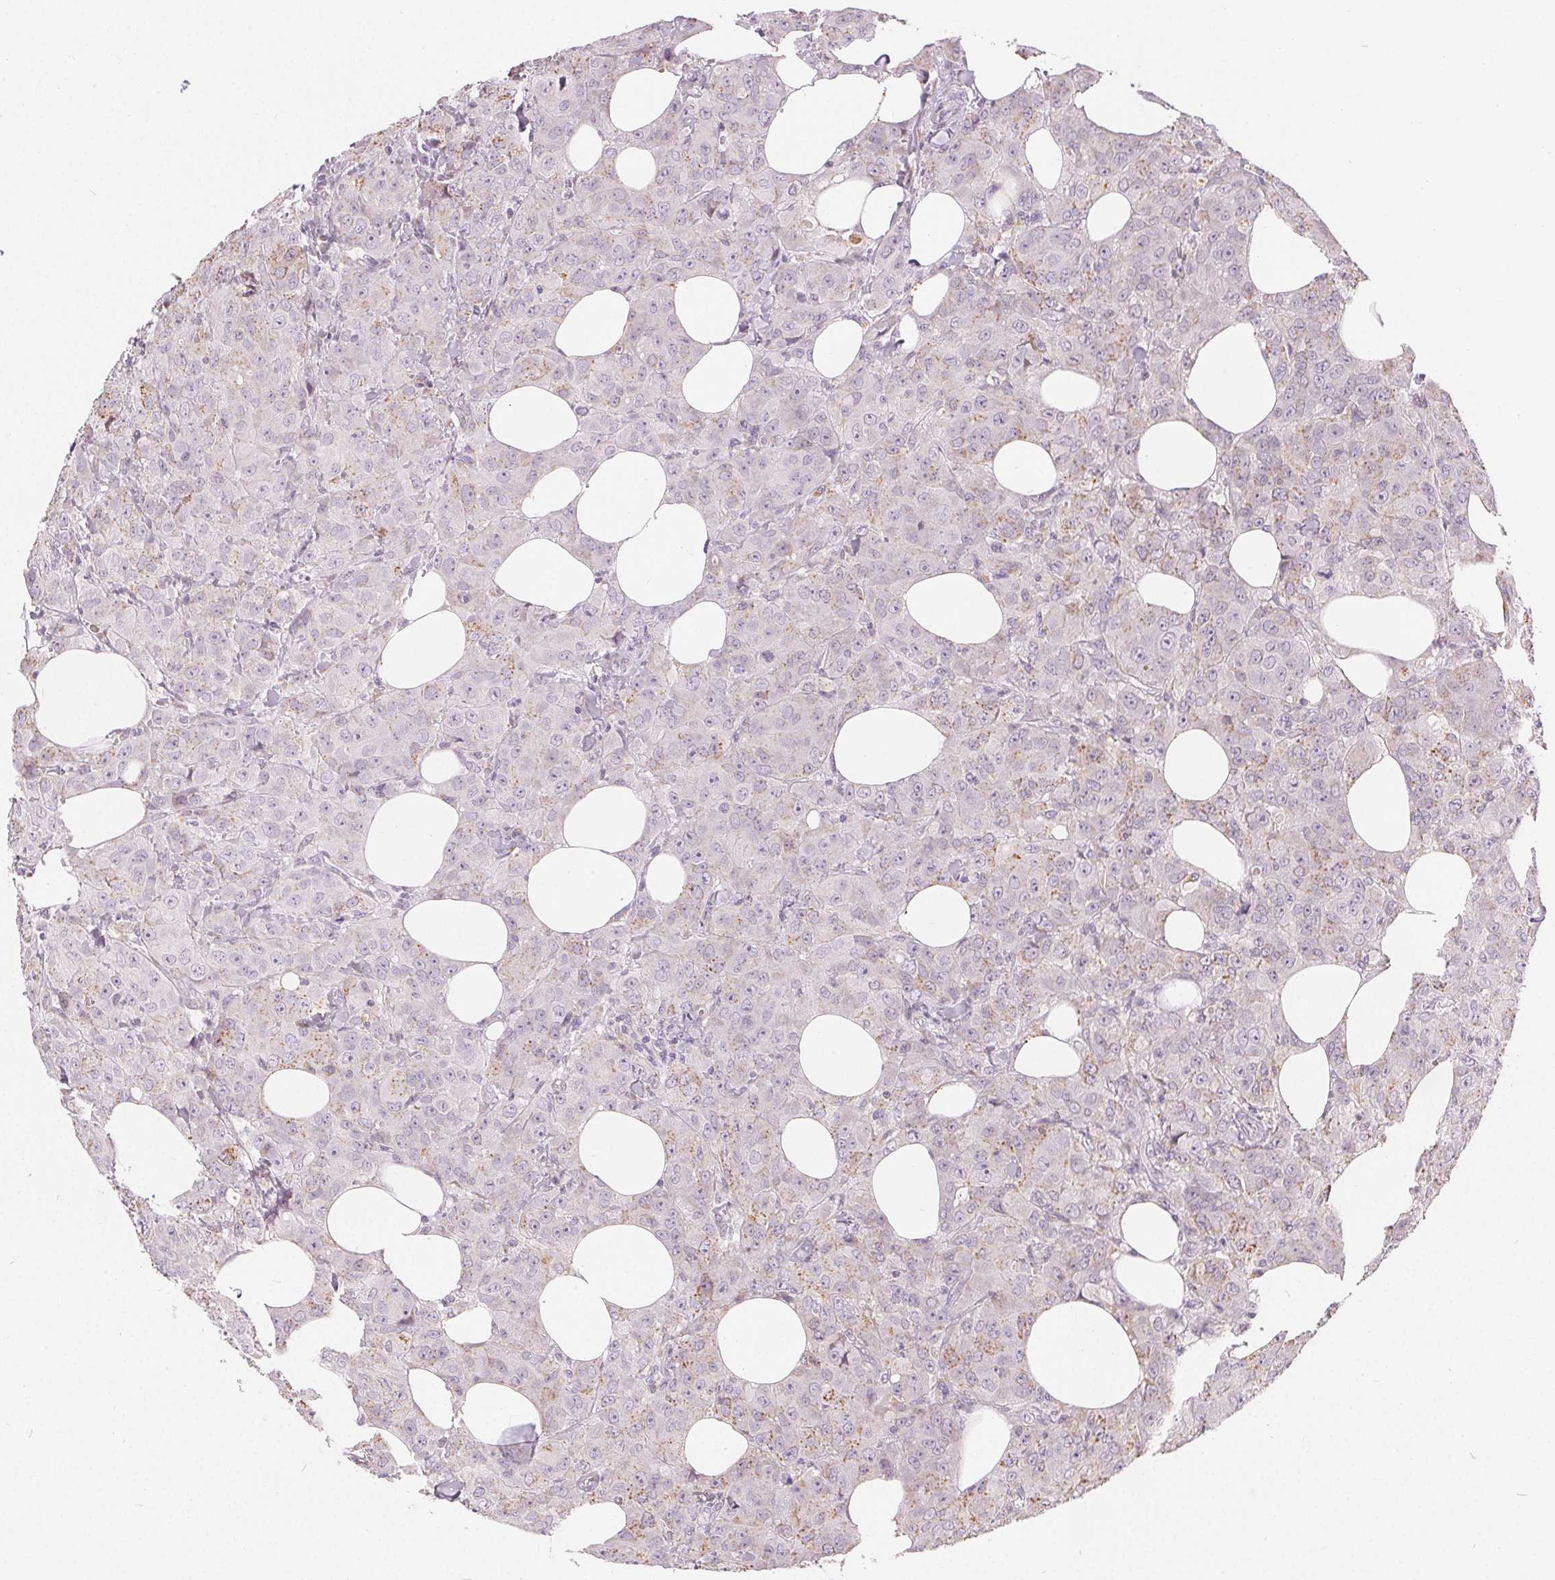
{"staining": {"intensity": "weak", "quantity": "<25%", "location": "cytoplasmic/membranous"}, "tissue": "breast cancer", "cell_type": "Tumor cells", "image_type": "cancer", "snomed": [{"axis": "morphology", "description": "Normal tissue, NOS"}, {"axis": "morphology", "description": "Duct carcinoma"}, {"axis": "topography", "description": "Breast"}], "caption": "The histopathology image demonstrates no significant expression in tumor cells of breast cancer.", "gene": "HOPX", "patient": {"sex": "female", "age": 43}}